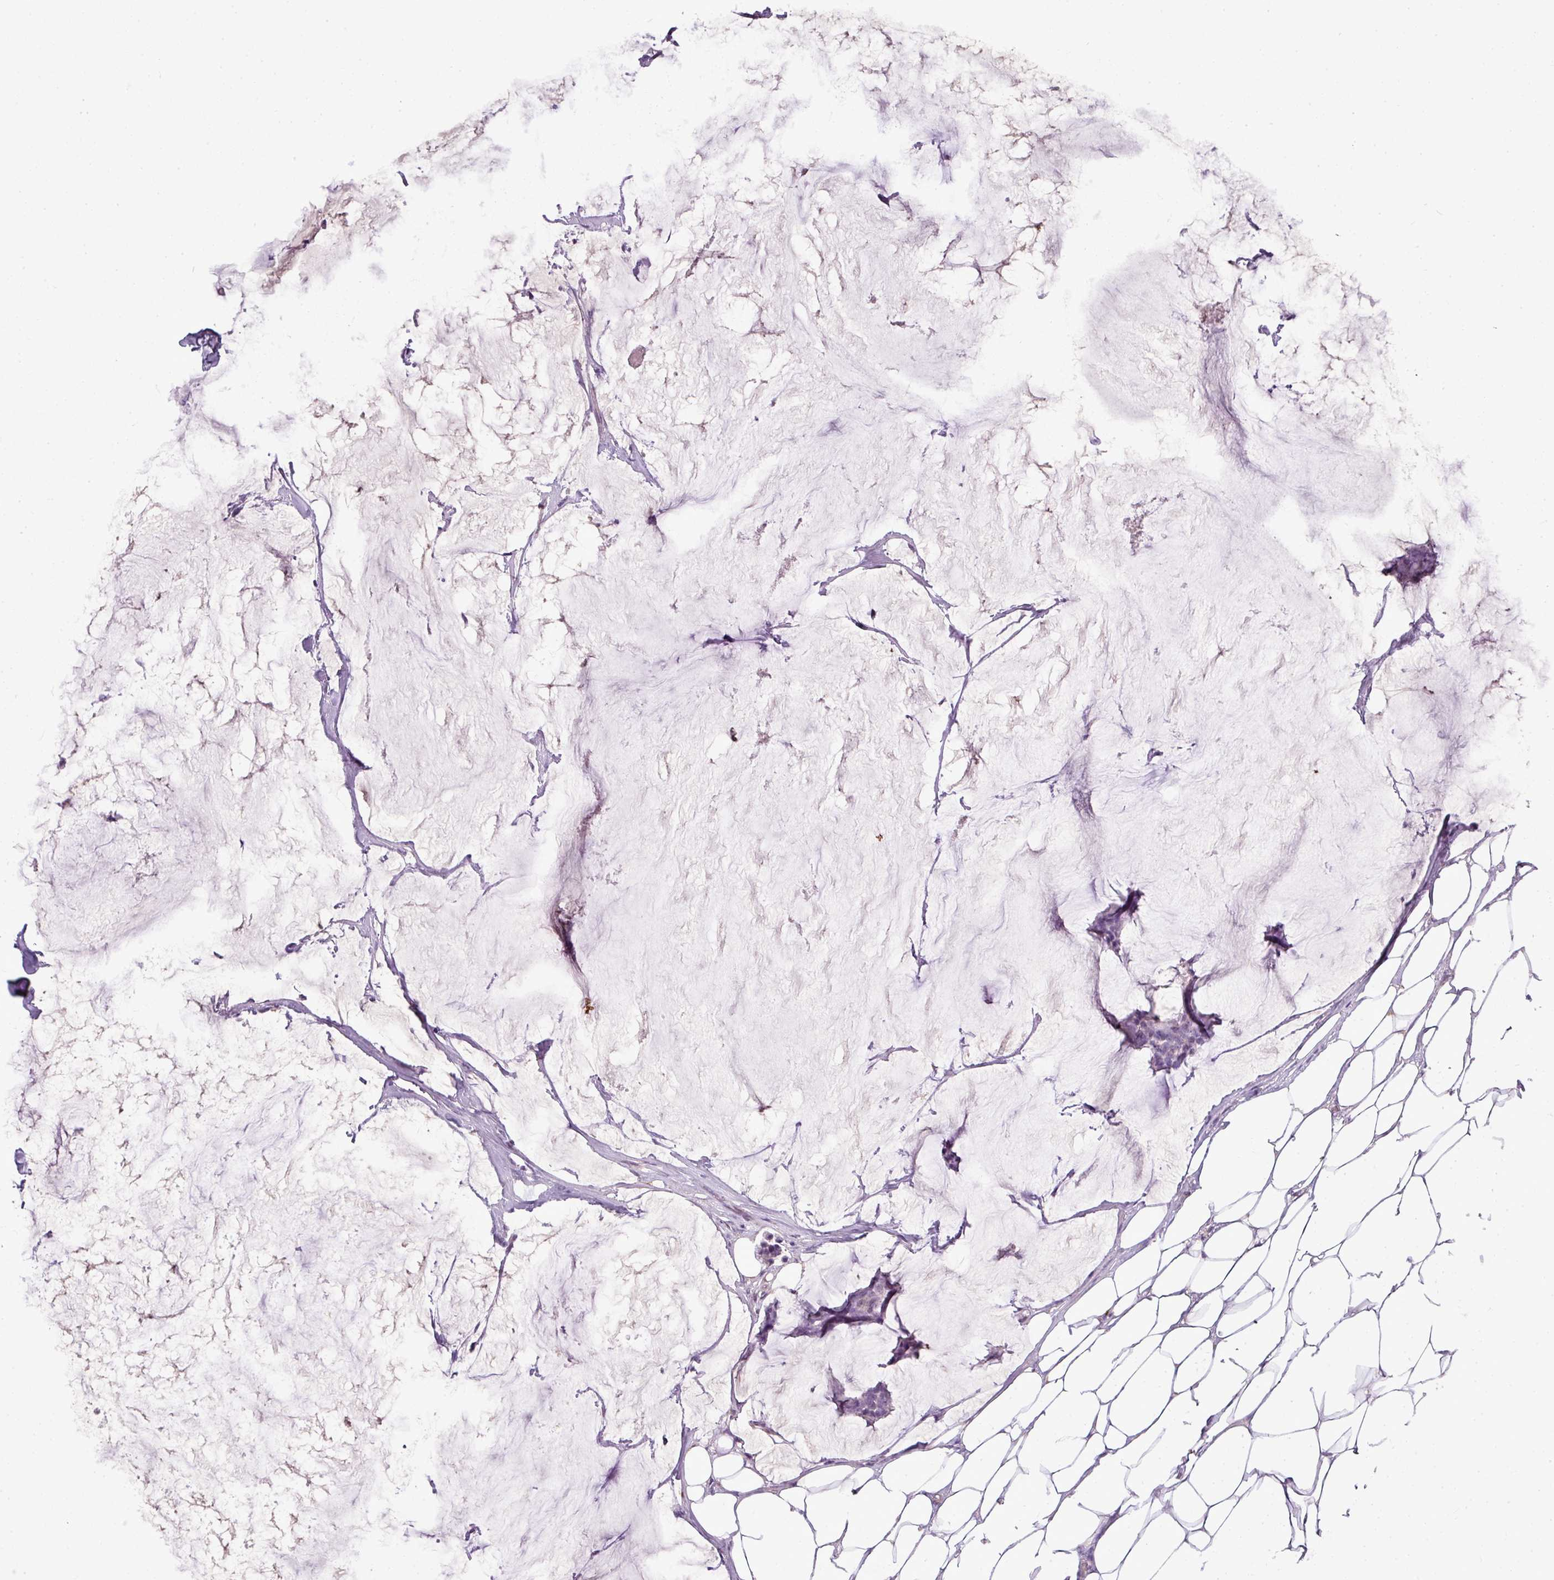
{"staining": {"intensity": "negative", "quantity": "none", "location": "none"}, "tissue": "breast cancer", "cell_type": "Tumor cells", "image_type": "cancer", "snomed": [{"axis": "morphology", "description": "Duct carcinoma"}, {"axis": "topography", "description": "Breast"}], "caption": "Tumor cells are negative for brown protein staining in breast cancer (intraductal carcinoma).", "gene": "C4B", "patient": {"sex": "female", "age": 93}}